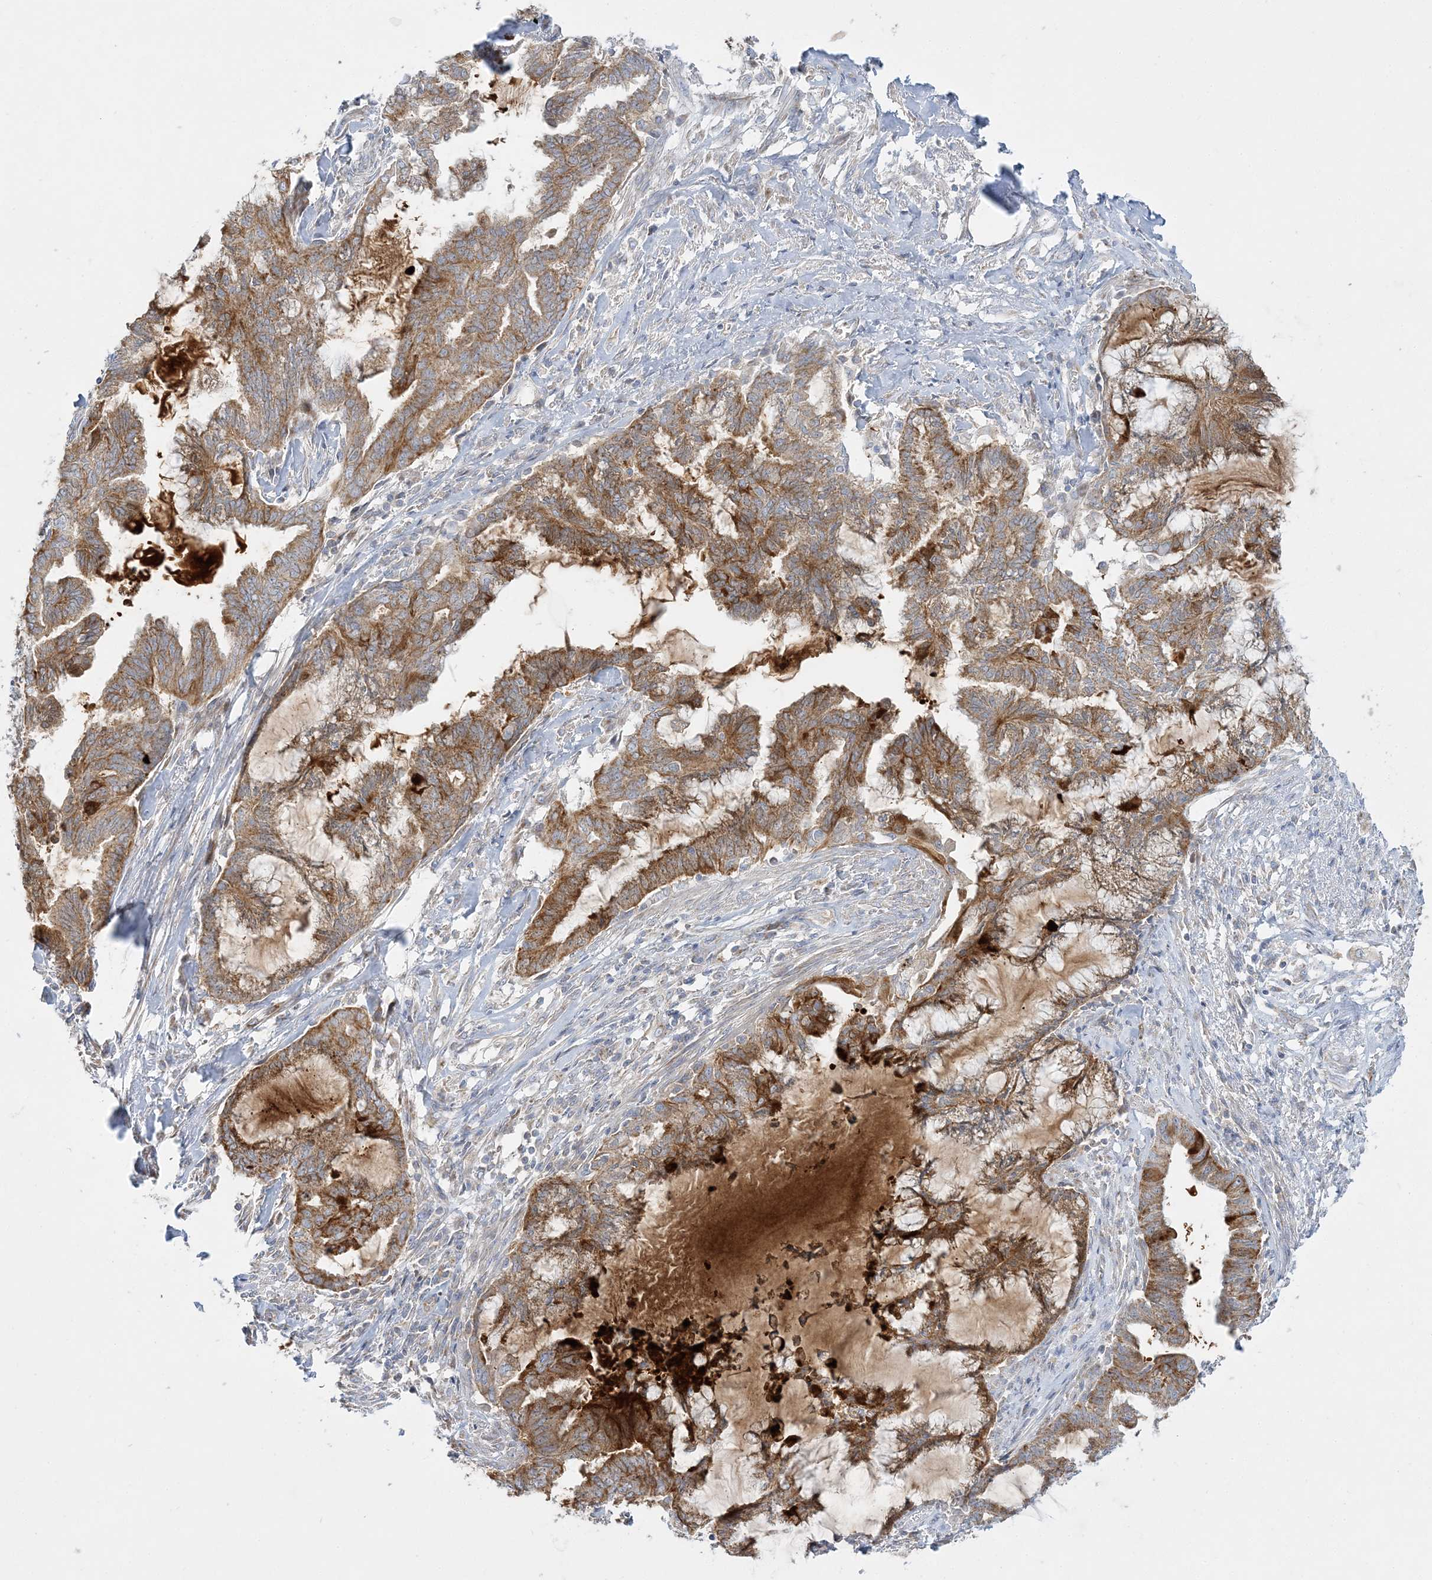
{"staining": {"intensity": "moderate", "quantity": ">75%", "location": "cytoplasmic/membranous"}, "tissue": "endometrial cancer", "cell_type": "Tumor cells", "image_type": "cancer", "snomed": [{"axis": "morphology", "description": "Adenocarcinoma, NOS"}, {"axis": "topography", "description": "Endometrium"}], "caption": "Protein staining by IHC demonstrates moderate cytoplasmic/membranous staining in approximately >75% of tumor cells in endometrial cancer (adenocarcinoma).", "gene": "TBC1D14", "patient": {"sex": "female", "age": 86}}